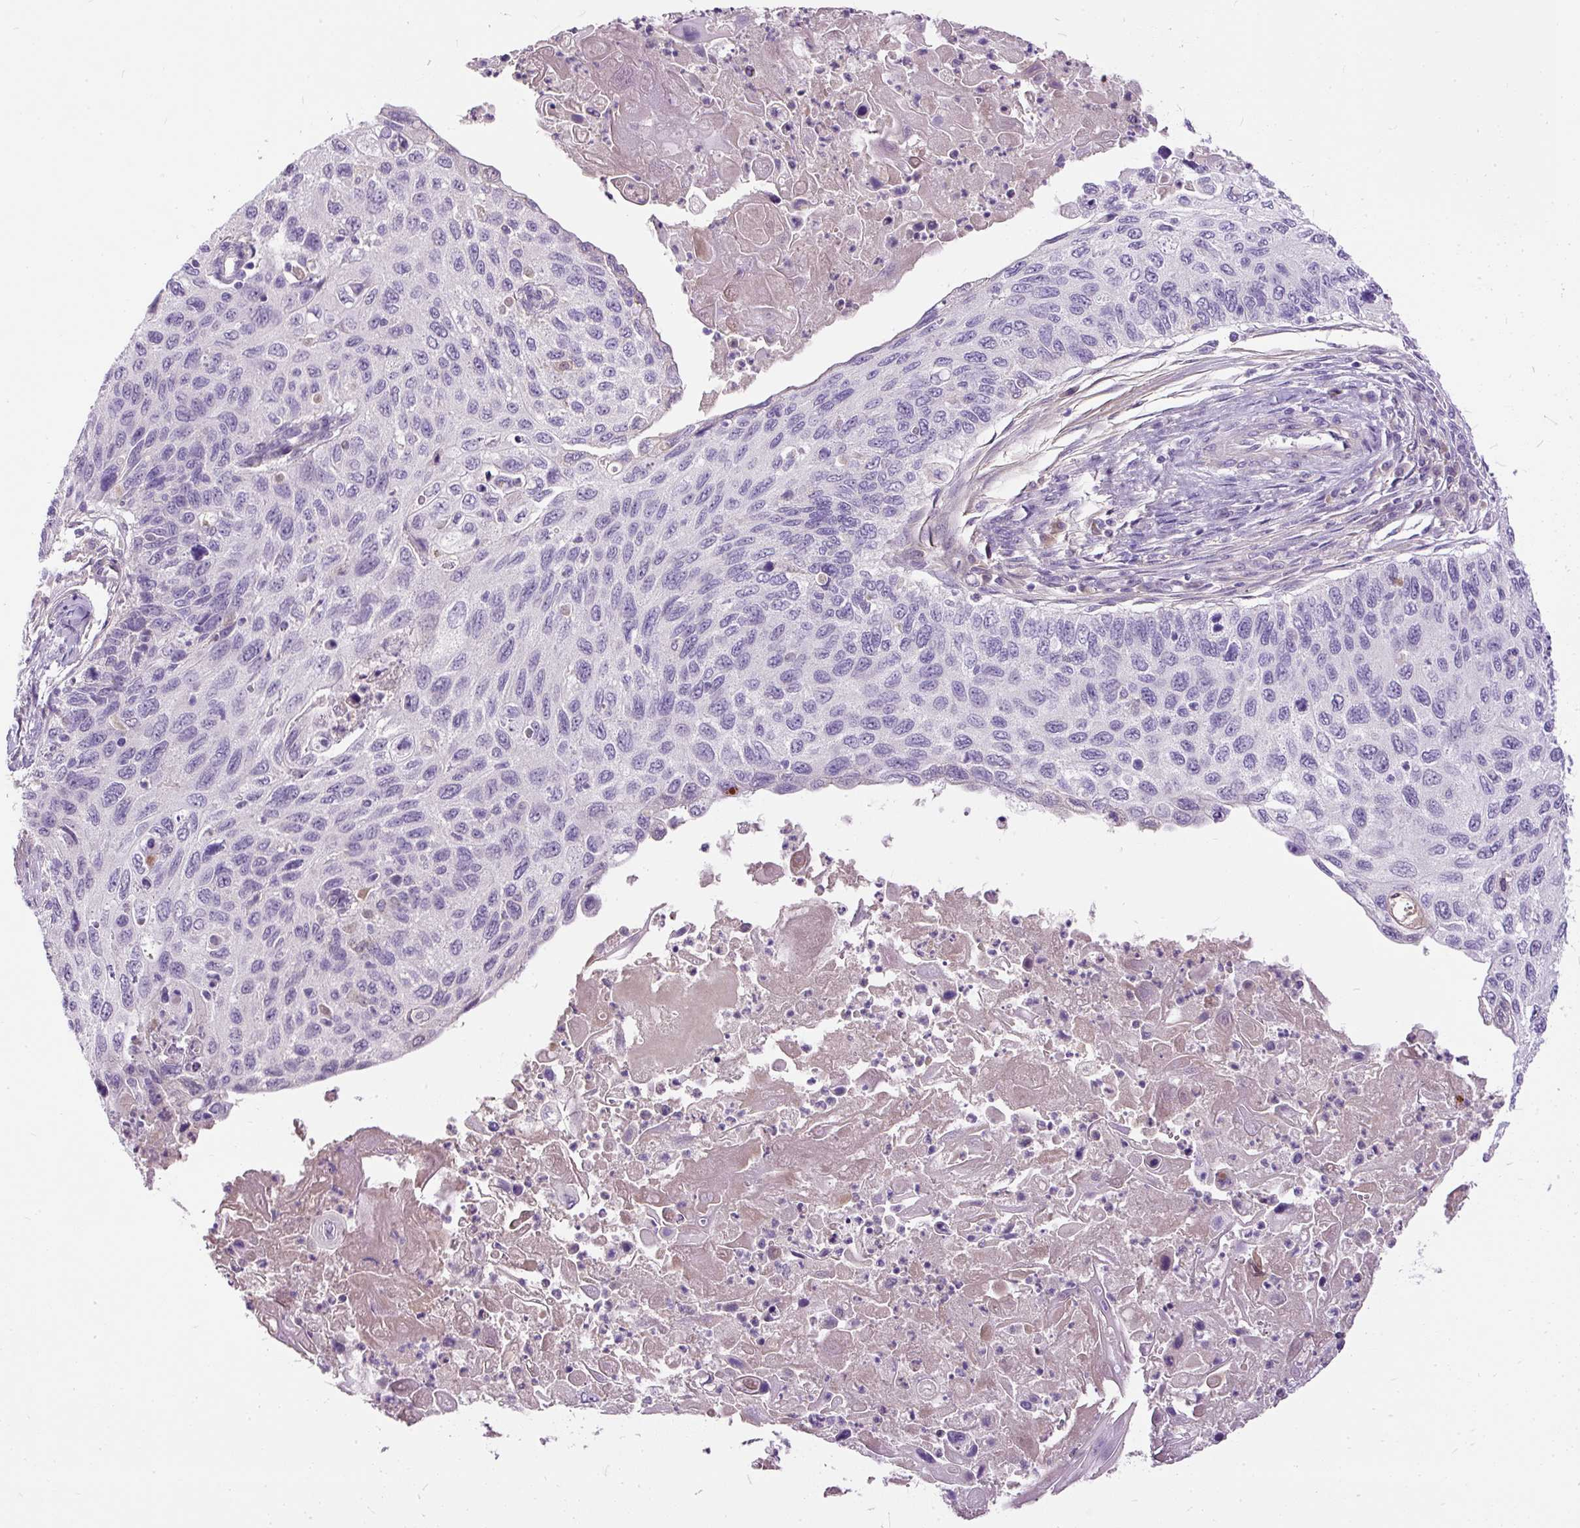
{"staining": {"intensity": "negative", "quantity": "none", "location": "none"}, "tissue": "cervical cancer", "cell_type": "Tumor cells", "image_type": "cancer", "snomed": [{"axis": "morphology", "description": "Squamous cell carcinoma, NOS"}, {"axis": "topography", "description": "Cervix"}], "caption": "This is an immunohistochemistry (IHC) image of cervical cancer (squamous cell carcinoma). There is no expression in tumor cells.", "gene": "KRTAP20-3", "patient": {"sex": "female", "age": 70}}